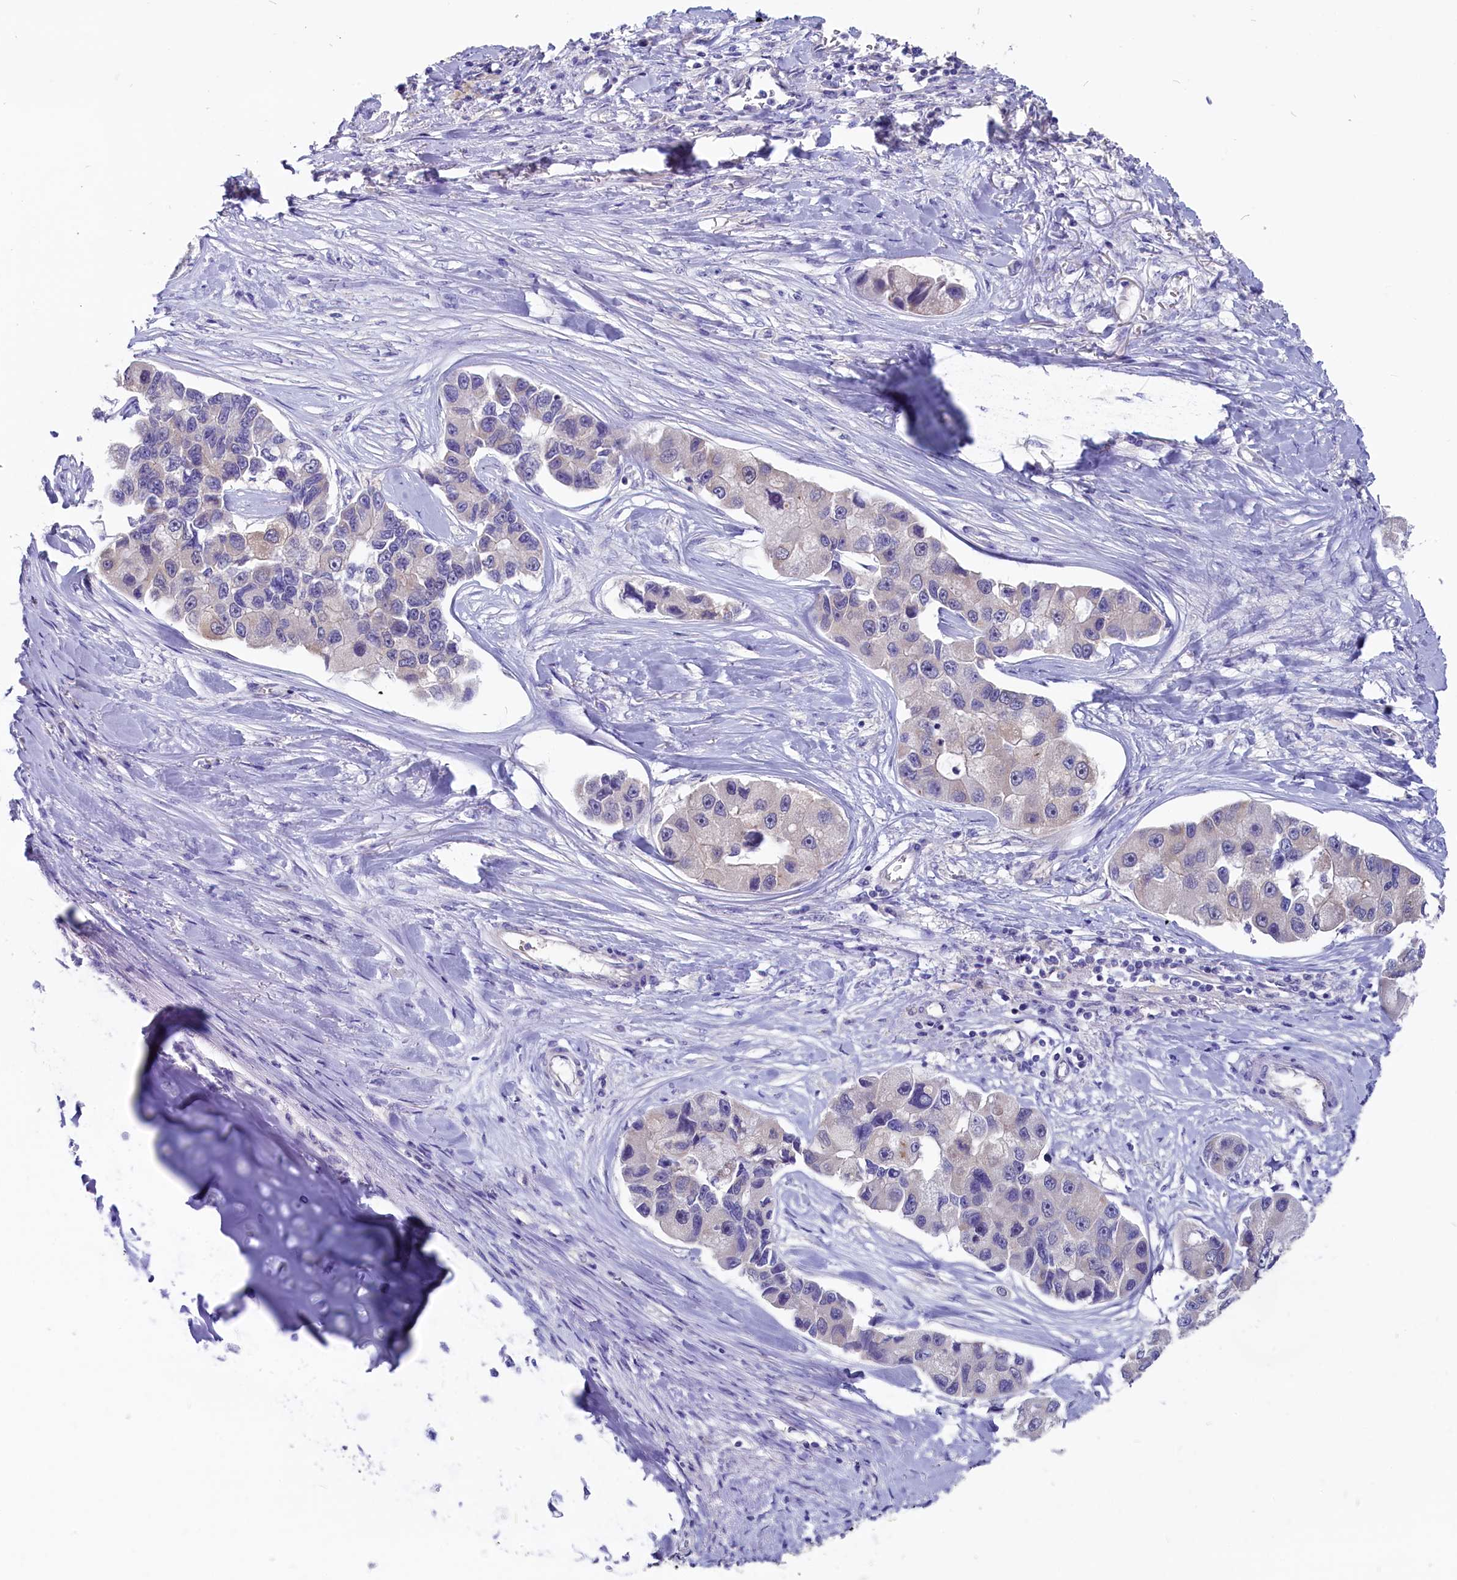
{"staining": {"intensity": "negative", "quantity": "none", "location": "none"}, "tissue": "lung cancer", "cell_type": "Tumor cells", "image_type": "cancer", "snomed": [{"axis": "morphology", "description": "Adenocarcinoma, NOS"}, {"axis": "topography", "description": "Lung"}], "caption": "DAB (3,3'-diaminobenzidine) immunohistochemical staining of lung cancer displays no significant expression in tumor cells.", "gene": "CIAPIN1", "patient": {"sex": "female", "age": 54}}